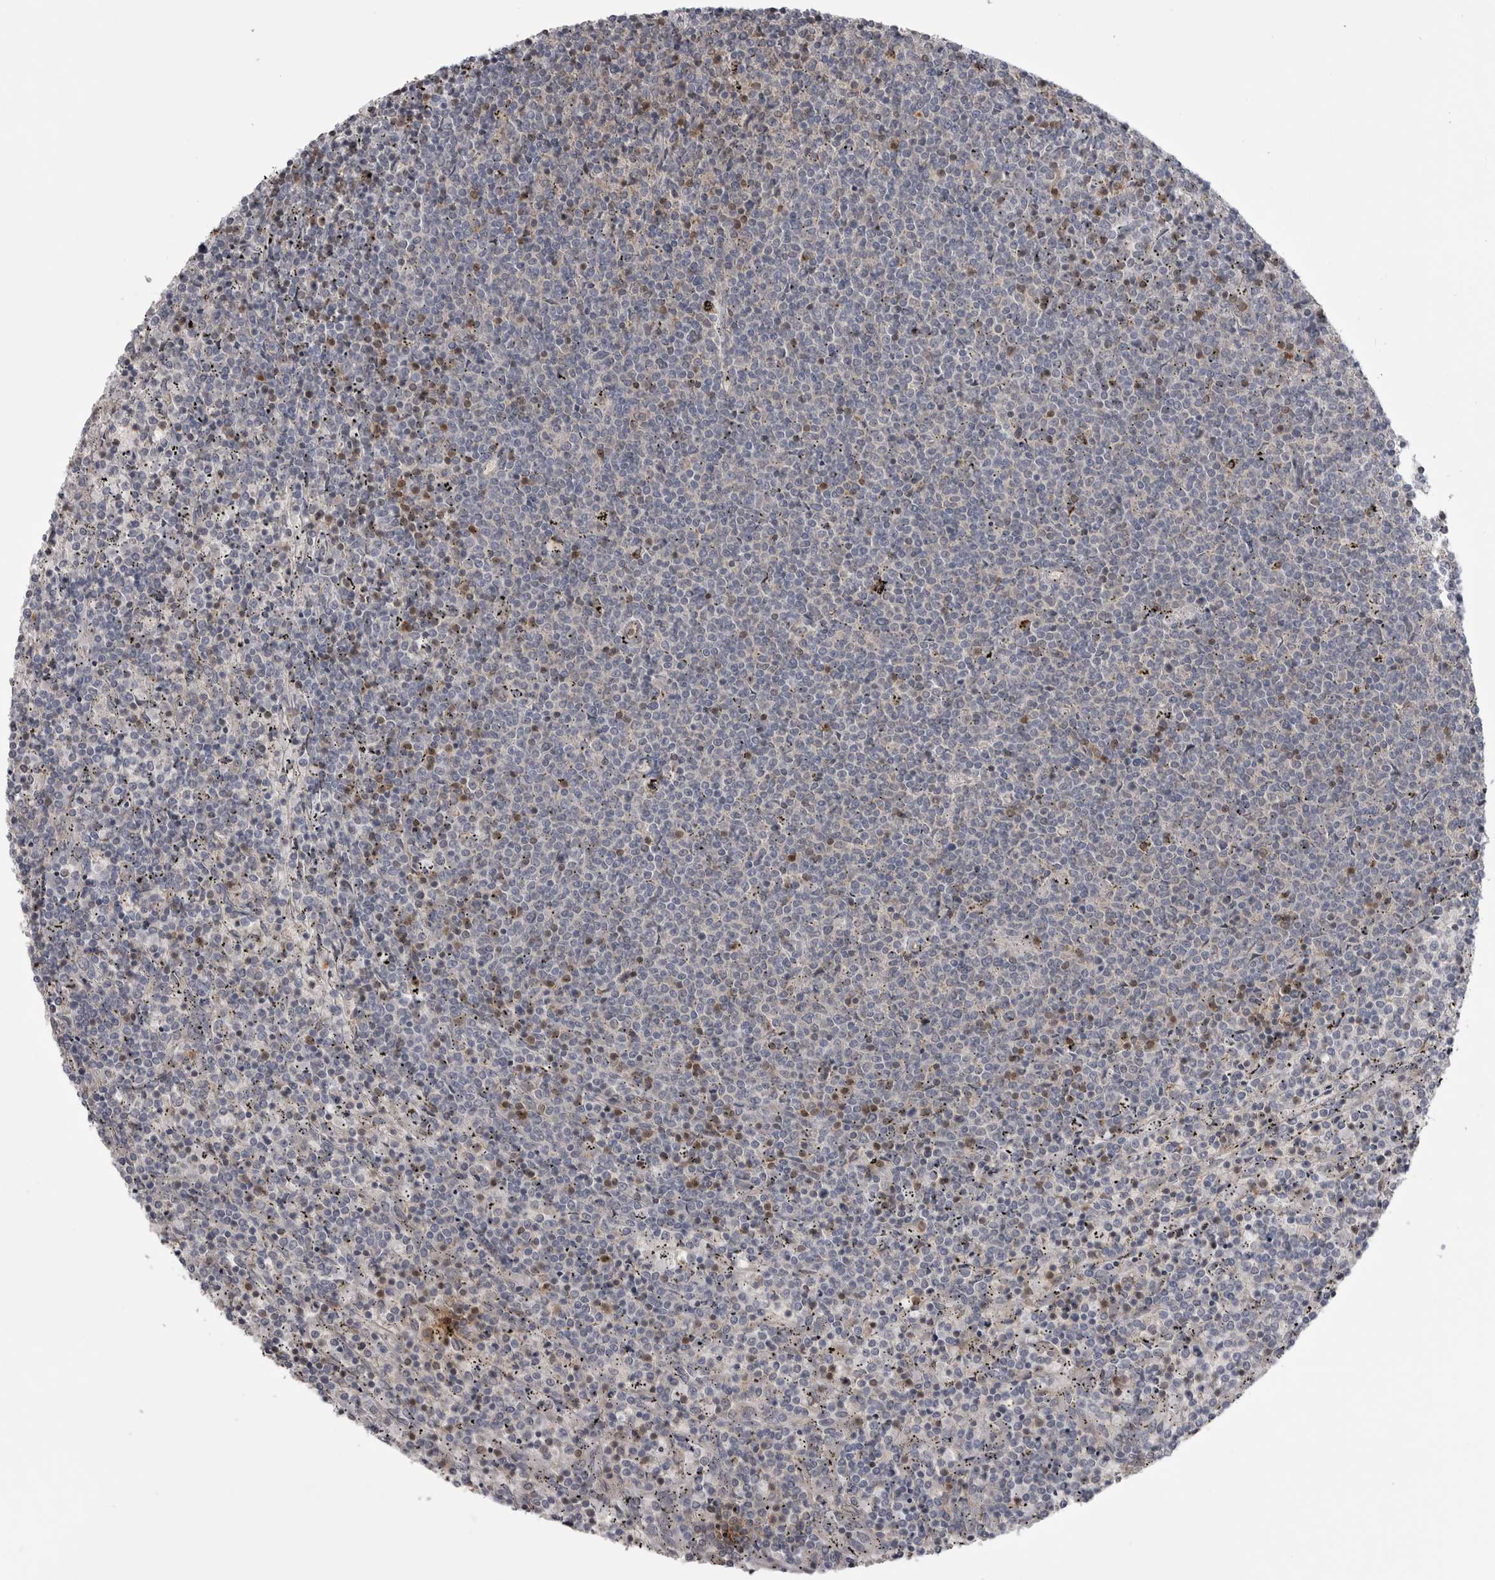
{"staining": {"intensity": "negative", "quantity": "none", "location": "none"}, "tissue": "lymphoma", "cell_type": "Tumor cells", "image_type": "cancer", "snomed": [{"axis": "morphology", "description": "Malignant lymphoma, non-Hodgkin's type, Low grade"}, {"axis": "topography", "description": "Spleen"}], "caption": "DAB immunohistochemical staining of human low-grade malignant lymphoma, non-Hodgkin's type reveals no significant expression in tumor cells.", "gene": "MAPK13", "patient": {"sex": "female", "age": 50}}